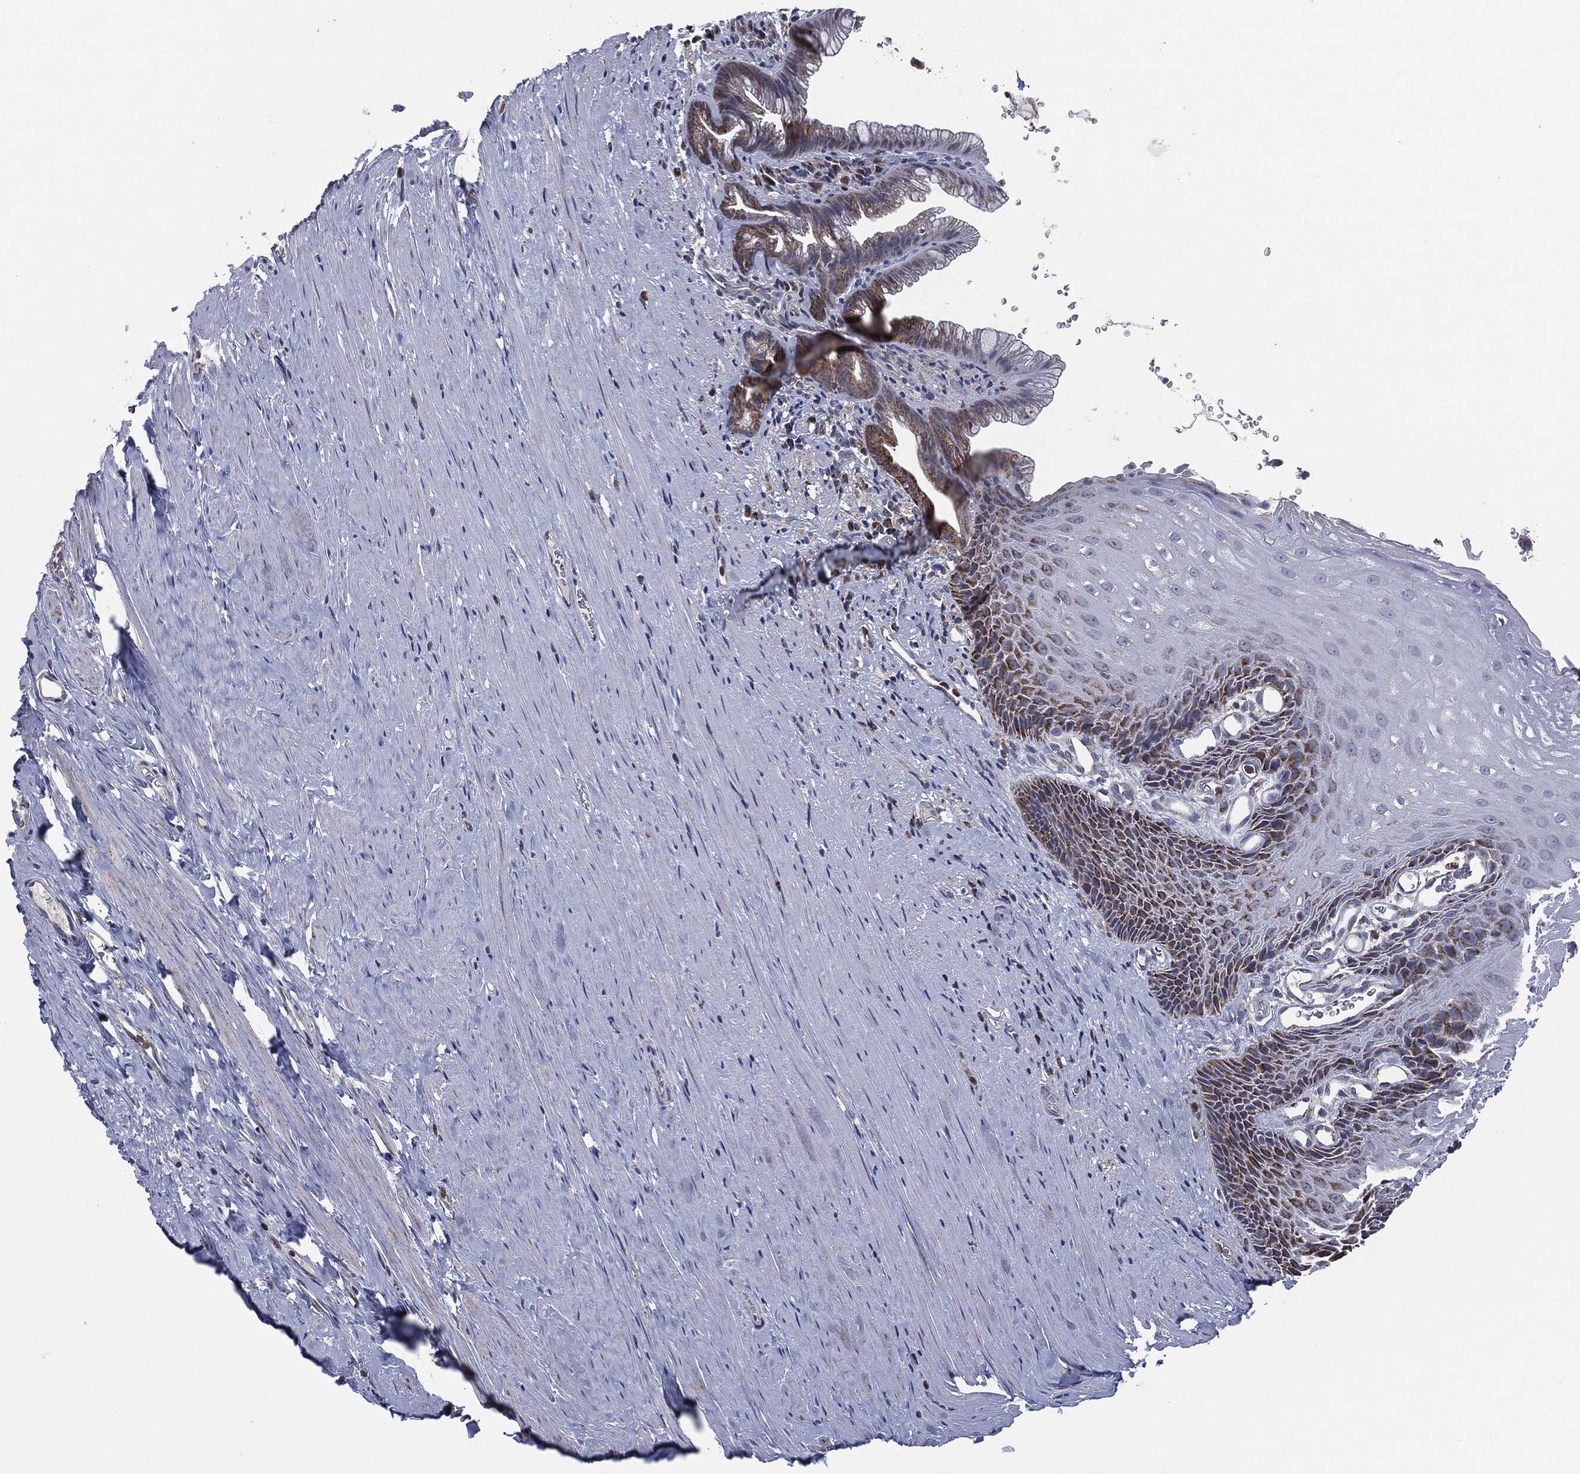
{"staining": {"intensity": "strong", "quantity": "<25%", "location": "cytoplasmic/membranous"}, "tissue": "esophagus", "cell_type": "Squamous epithelial cells", "image_type": "normal", "snomed": [{"axis": "morphology", "description": "Normal tissue, NOS"}, {"axis": "topography", "description": "Esophagus"}], "caption": "Immunohistochemical staining of benign human esophagus displays <25% levels of strong cytoplasmic/membranous protein expression in approximately <25% of squamous epithelial cells.", "gene": "NDUFV2", "patient": {"sex": "male", "age": 64}}